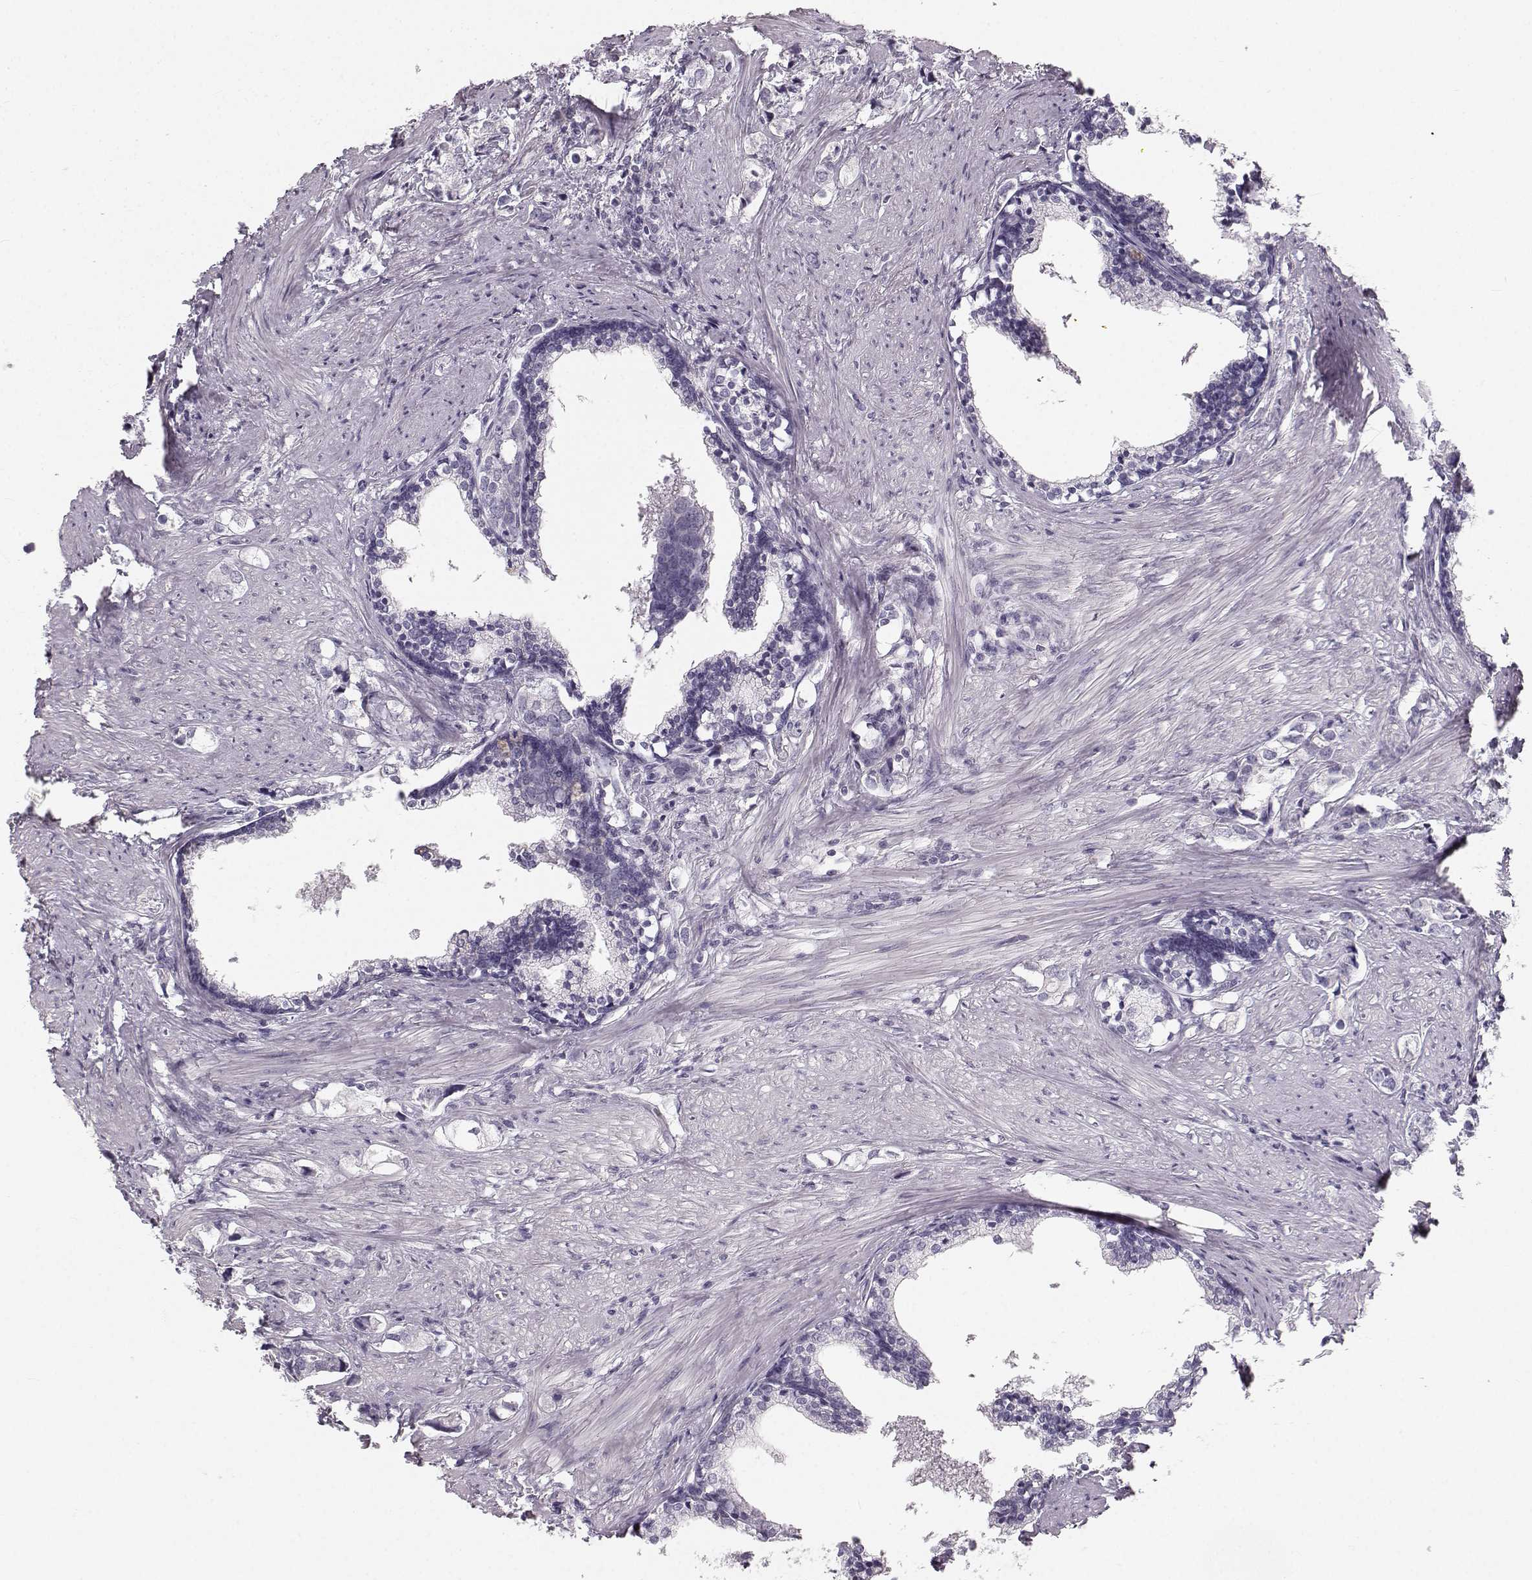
{"staining": {"intensity": "negative", "quantity": "none", "location": "none"}, "tissue": "prostate cancer", "cell_type": "Tumor cells", "image_type": "cancer", "snomed": [{"axis": "morphology", "description": "Adenocarcinoma, NOS"}, {"axis": "topography", "description": "Prostate and seminal vesicle, NOS"}], "caption": "IHC photomicrograph of prostate cancer stained for a protein (brown), which demonstrates no staining in tumor cells.", "gene": "OIP5", "patient": {"sex": "male", "age": 63}}